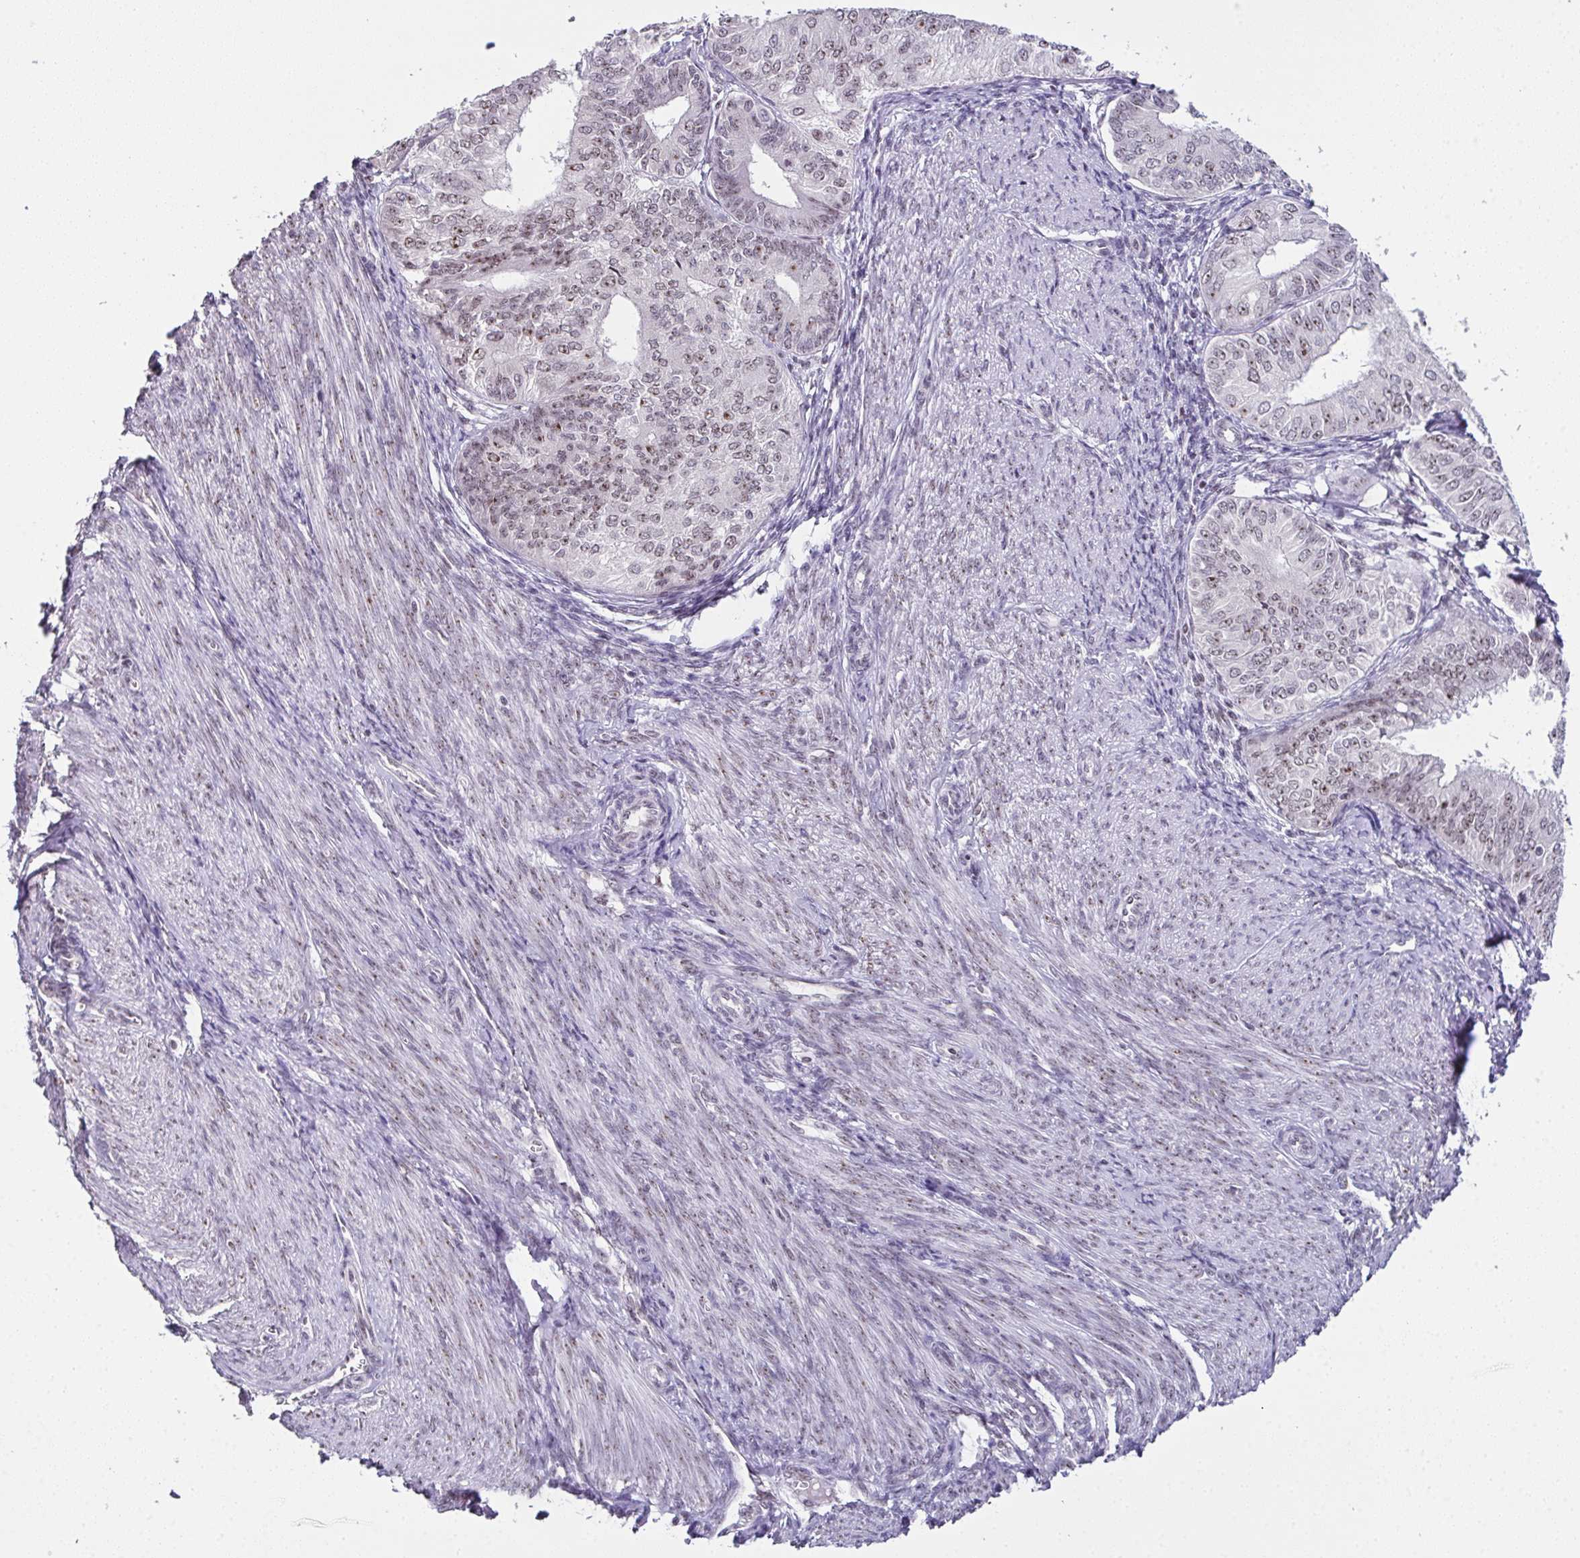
{"staining": {"intensity": "weak", "quantity": ">75%", "location": "nuclear"}, "tissue": "endometrial cancer", "cell_type": "Tumor cells", "image_type": "cancer", "snomed": [{"axis": "morphology", "description": "Adenocarcinoma, NOS"}, {"axis": "topography", "description": "Endometrium"}], "caption": "This histopathology image shows IHC staining of human endometrial cancer (adenocarcinoma), with low weak nuclear staining in approximately >75% of tumor cells.", "gene": "ZNF800", "patient": {"sex": "female", "age": 58}}